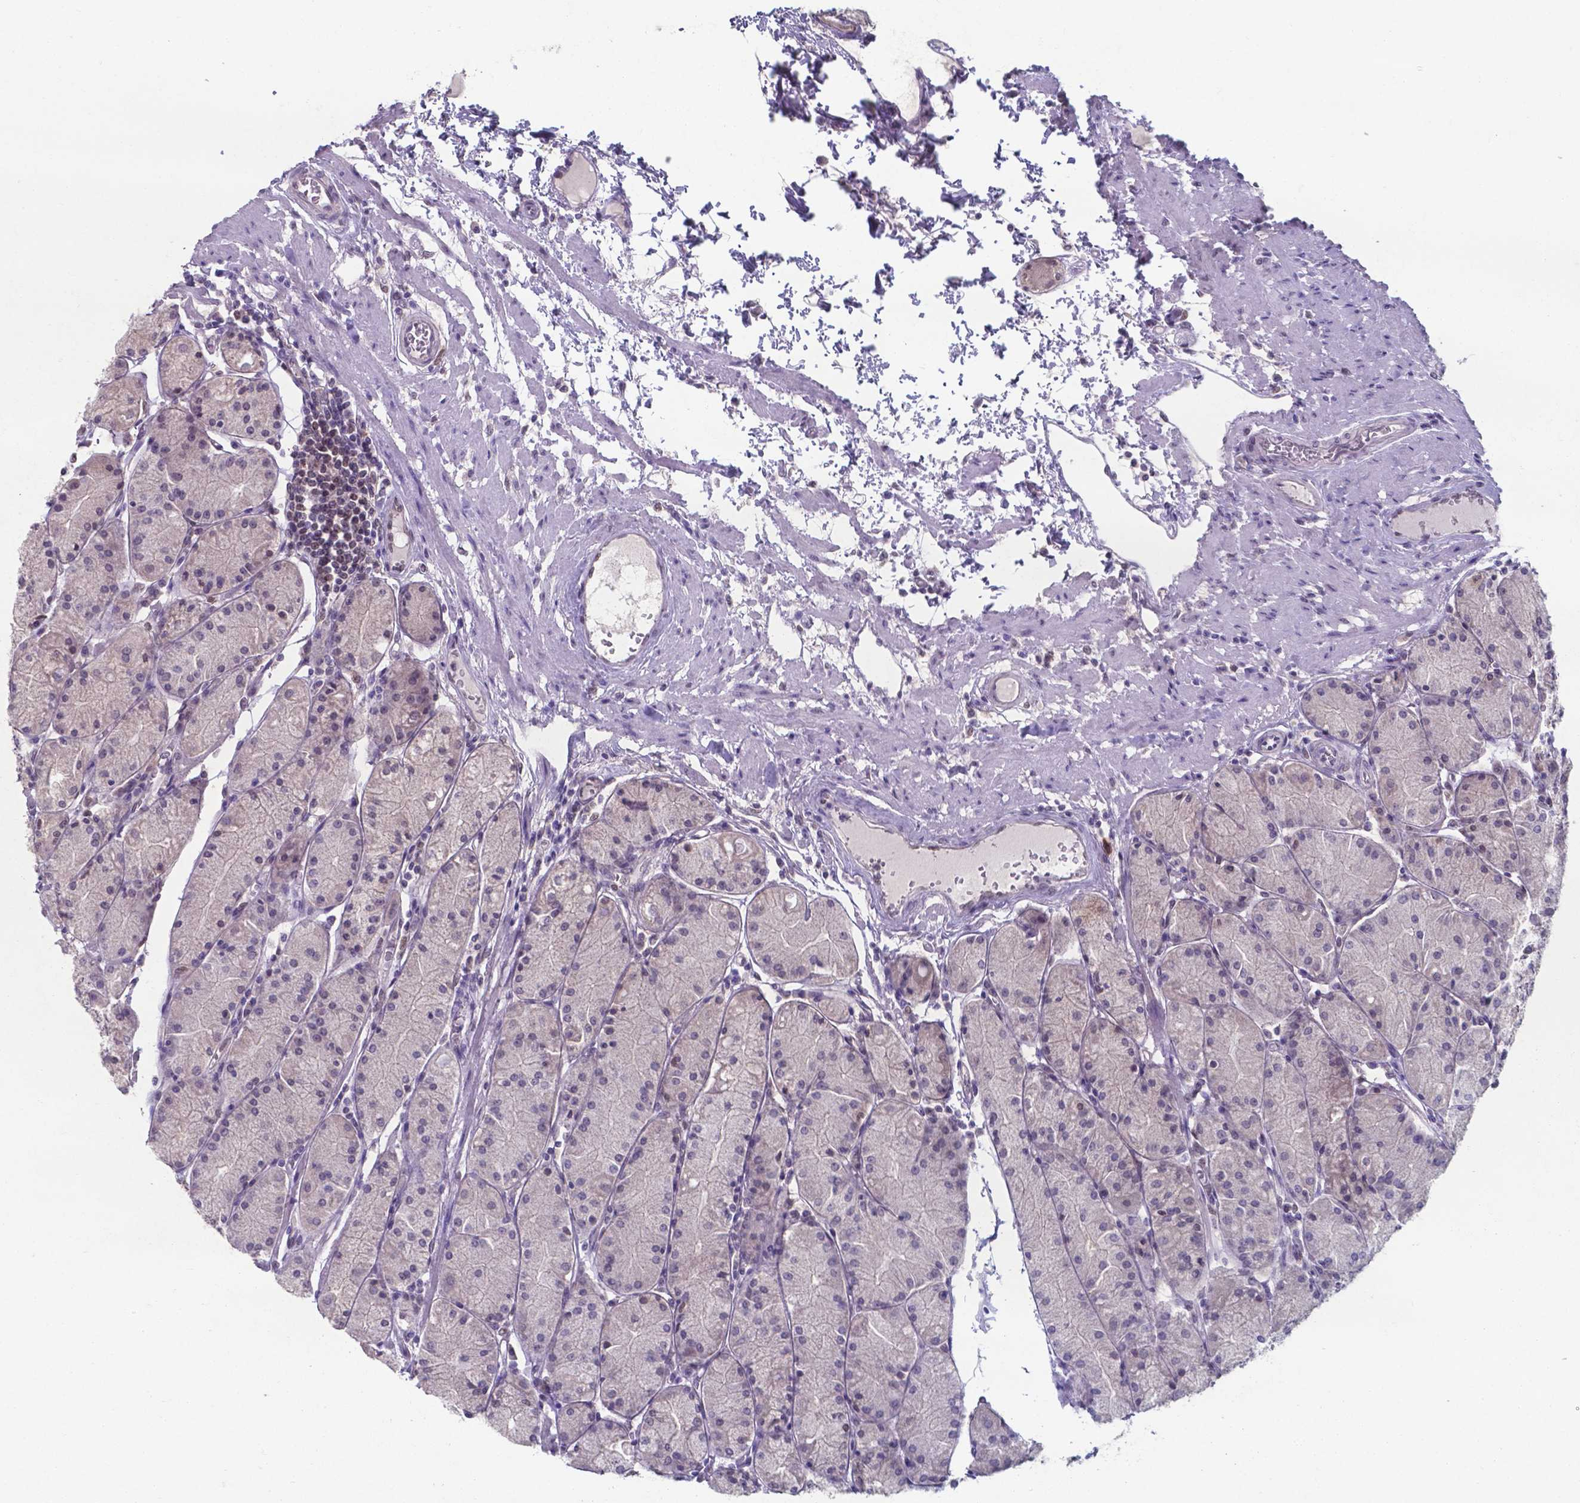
{"staining": {"intensity": "negative", "quantity": "none", "location": "none"}, "tissue": "stomach", "cell_type": "Glandular cells", "image_type": "normal", "snomed": [{"axis": "morphology", "description": "Normal tissue, NOS"}, {"axis": "topography", "description": "Stomach, upper"}], "caption": "The photomicrograph reveals no staining of glandular cells in benign stomach.", "gene": "UBE2E2", "patient": {"sex": "male", "age": 69}}